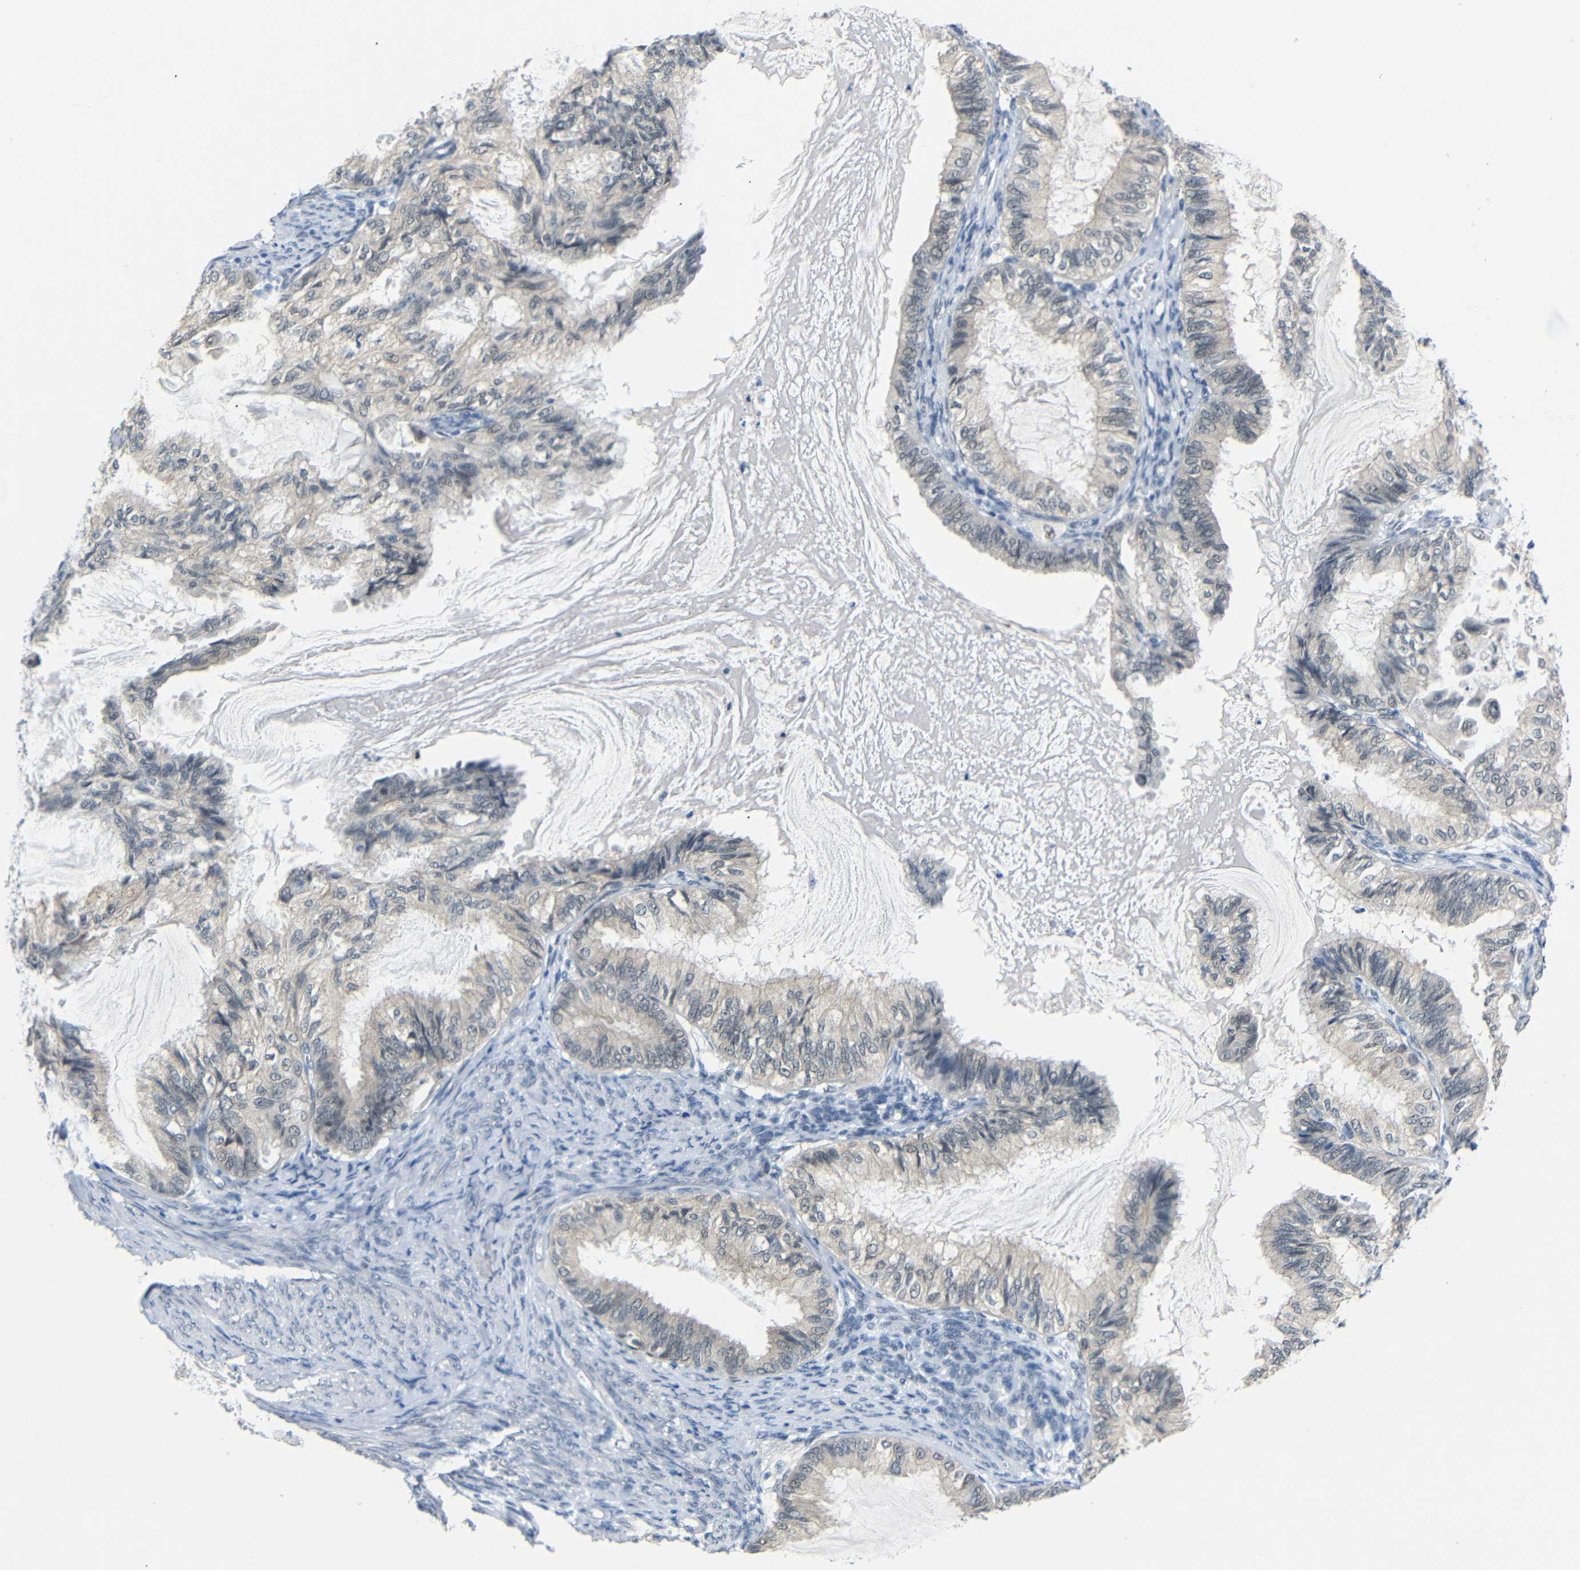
{"staining": {"intensity": "negative", "quantity": "none", "location": "none"}, "tissue": "cervical cancer", "cell_type": "Tumor cells", "image_type": "cancer", "snomed": [{"axis": "morphology", "description": "Normal tissue, NOS"}, {"axis": "morphology", "description": "Adenocarcinoma, NOS"}, {"axis": "topography", "description": "Cervix"}, {"axis": "topography", "description": "Endometrium"}], "caption": "The photomicrograph shows no significant expression in tumor cells of cervical cancer.", "gene": "GPR158", "patient": {"sex": "female", "age": 86}}